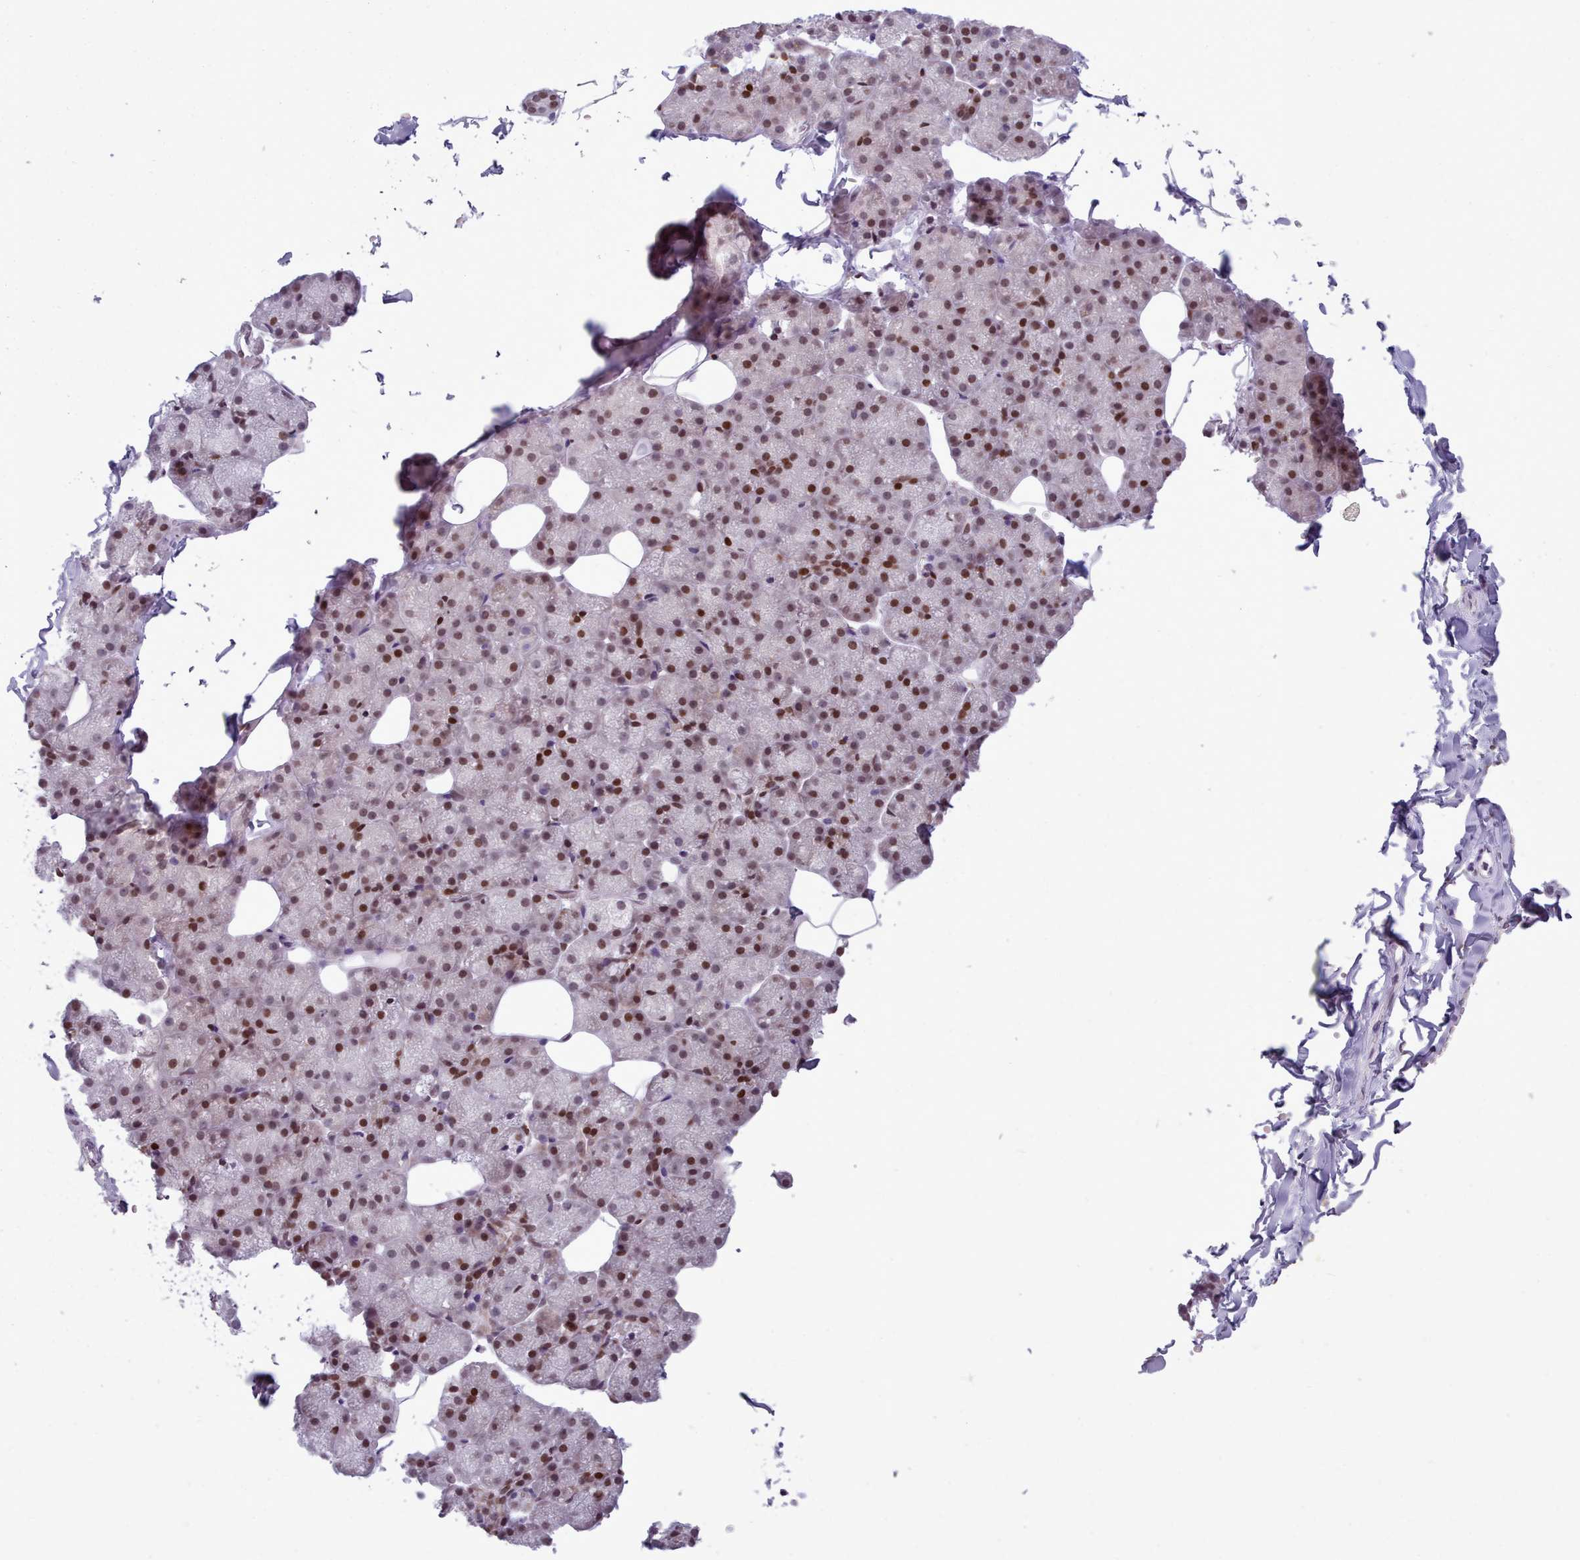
{"staining": {"intensity": "negative", "quantity": "none", "location": "none"}, "tissue": "adipose tissue", "cell_type": "Adipocytes", "image_type": "normal", "snomed": [{"axis": "morphology", "description": "Normal tissue, NOS"}, {"axis": "topography", "description": "Salivary gland"}, {"axis": "topography", "description": "Peripheral nerve tissue"}], "caption": "High magnification brightfield microscopy of normal adipose tissue stained with DAB (brown) and counterstained with hematoxylin (blue): adipocytes show no significant positivity.", "gene": "KCNT2", "patient": {"sex": "male", "age": 38}}